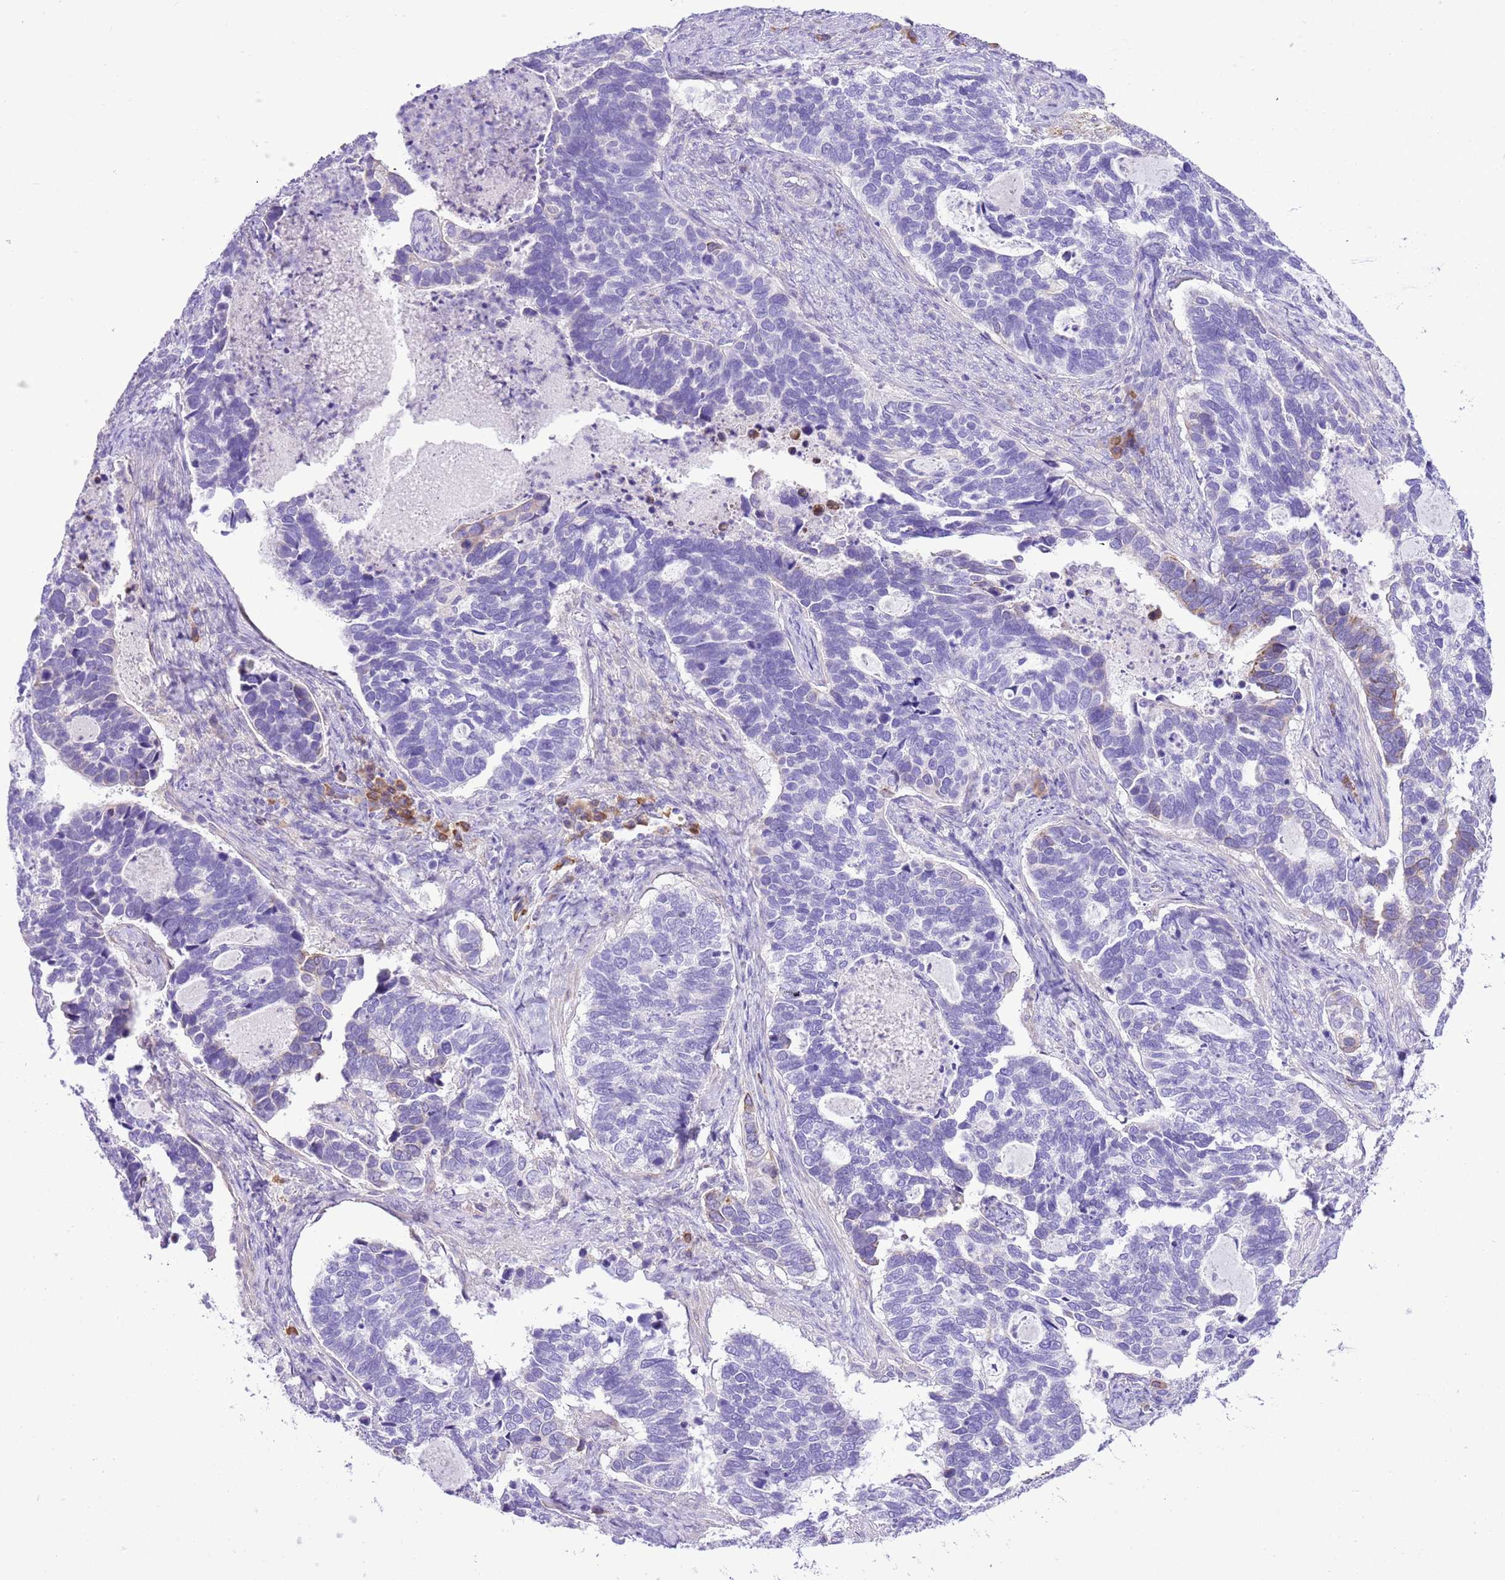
{"staining": {"intensity": "negative", "quantity": "none", "location": "none"}, "tissue": "cervical cancer", "cell_type": "Tumor cells", "image_type": "cancer", "snomed": [{"axis": "morphology", "description": "Squamous cell carcinoma, NOS"}, {"axis": "topography", "description": "Cervix"}], "caption": "Image shows no significant protein positivity in tumor cells of squamous cell carcinoma (cervical).", "gene": "AAR2", "patient": {"sex": "female", "age": 38}}